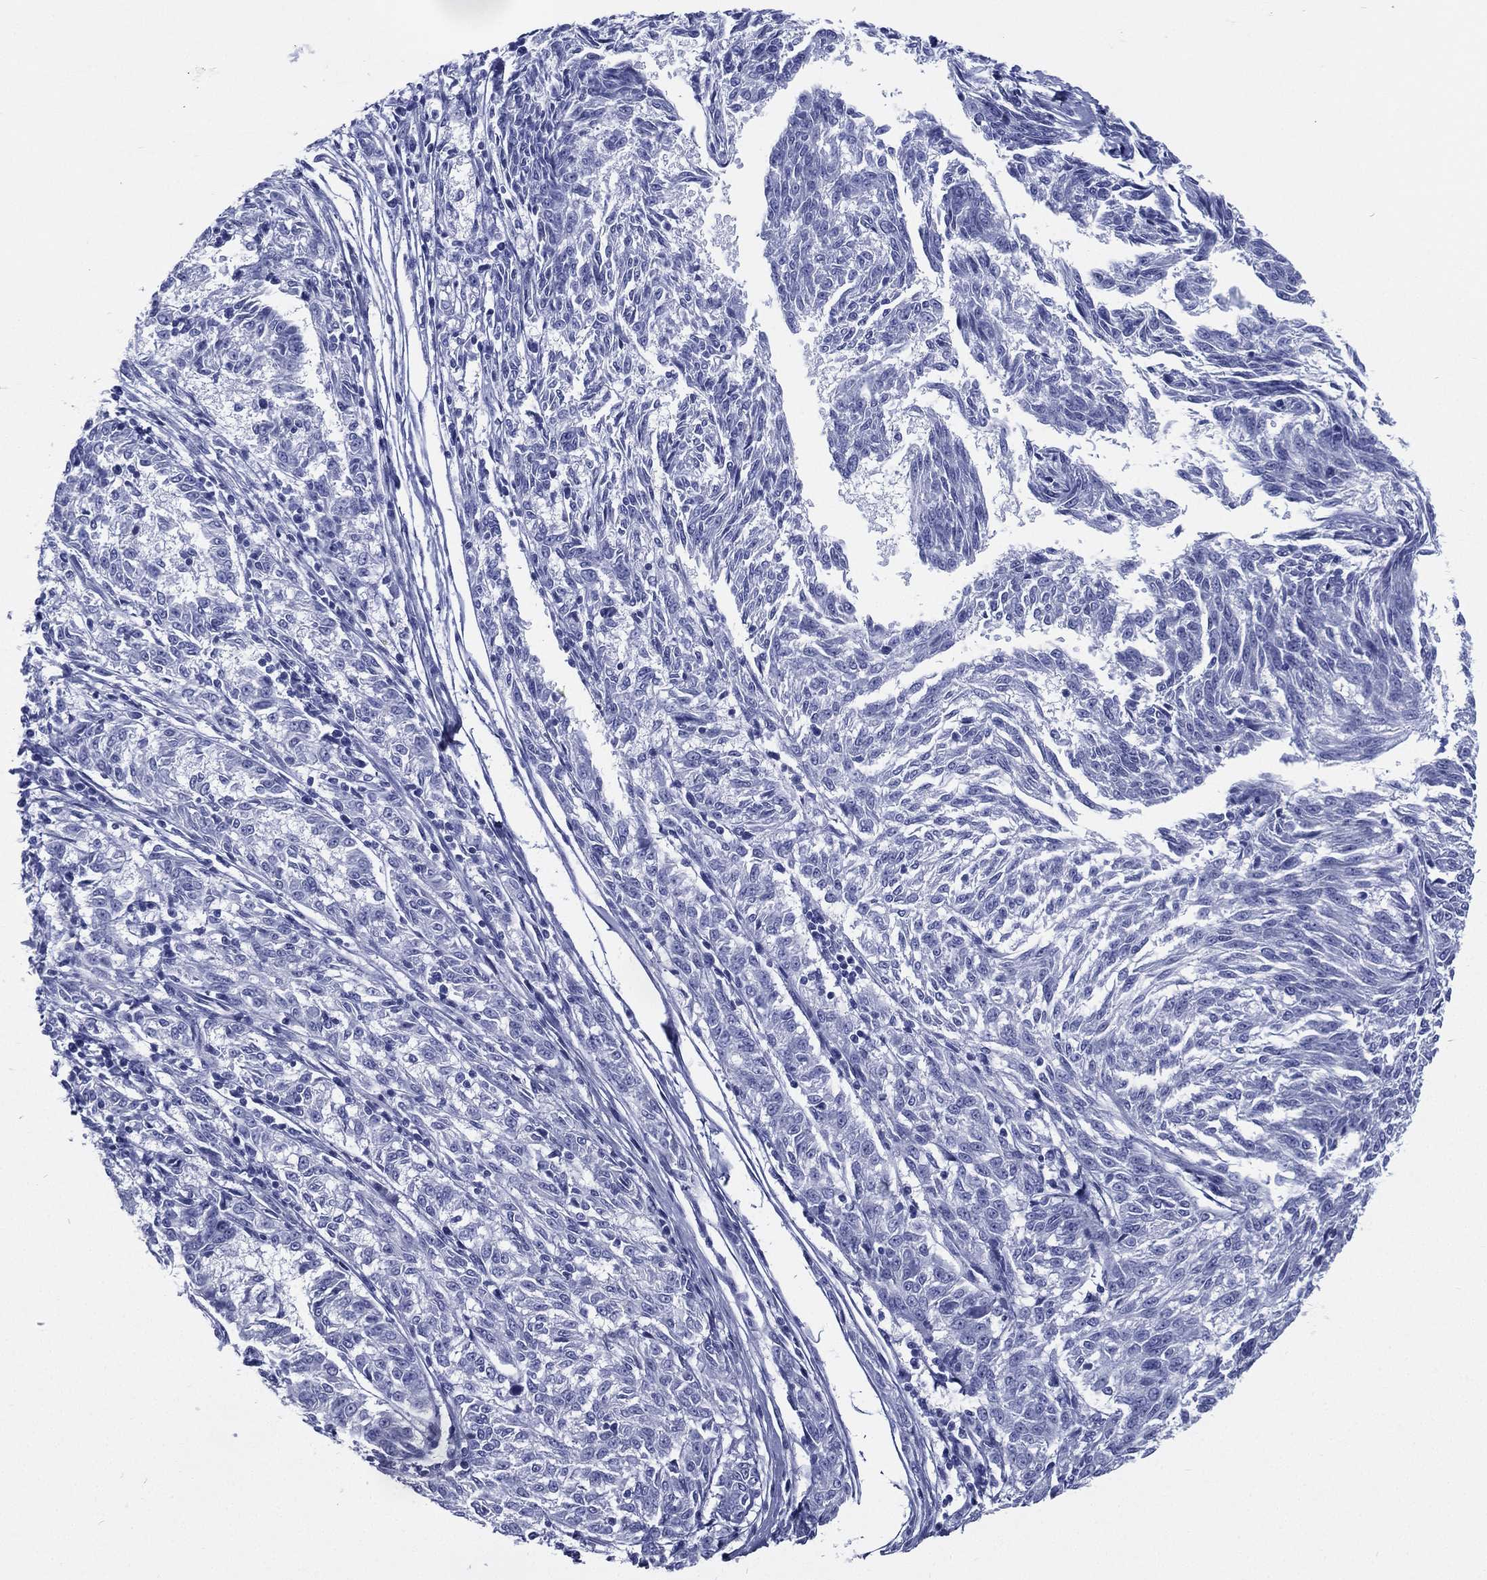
{"staining": {"intensity": "negative", "quantity": "none", "location": "none"}, "tissue": "melanoma", "cell_type": "Tumor cells", "image_type": "cancer", "snomed": [{"axis": "morphology", "description": "Malignant melanoma, NOS"}, {"axis": "topography", "description": "Skin"}], "caption": "This is an IHC image of human malignant melanoma. There is no positivity in tumor cells.", "gene": "RSPH4A", "patient": {"sex": "female", "age": 72}}